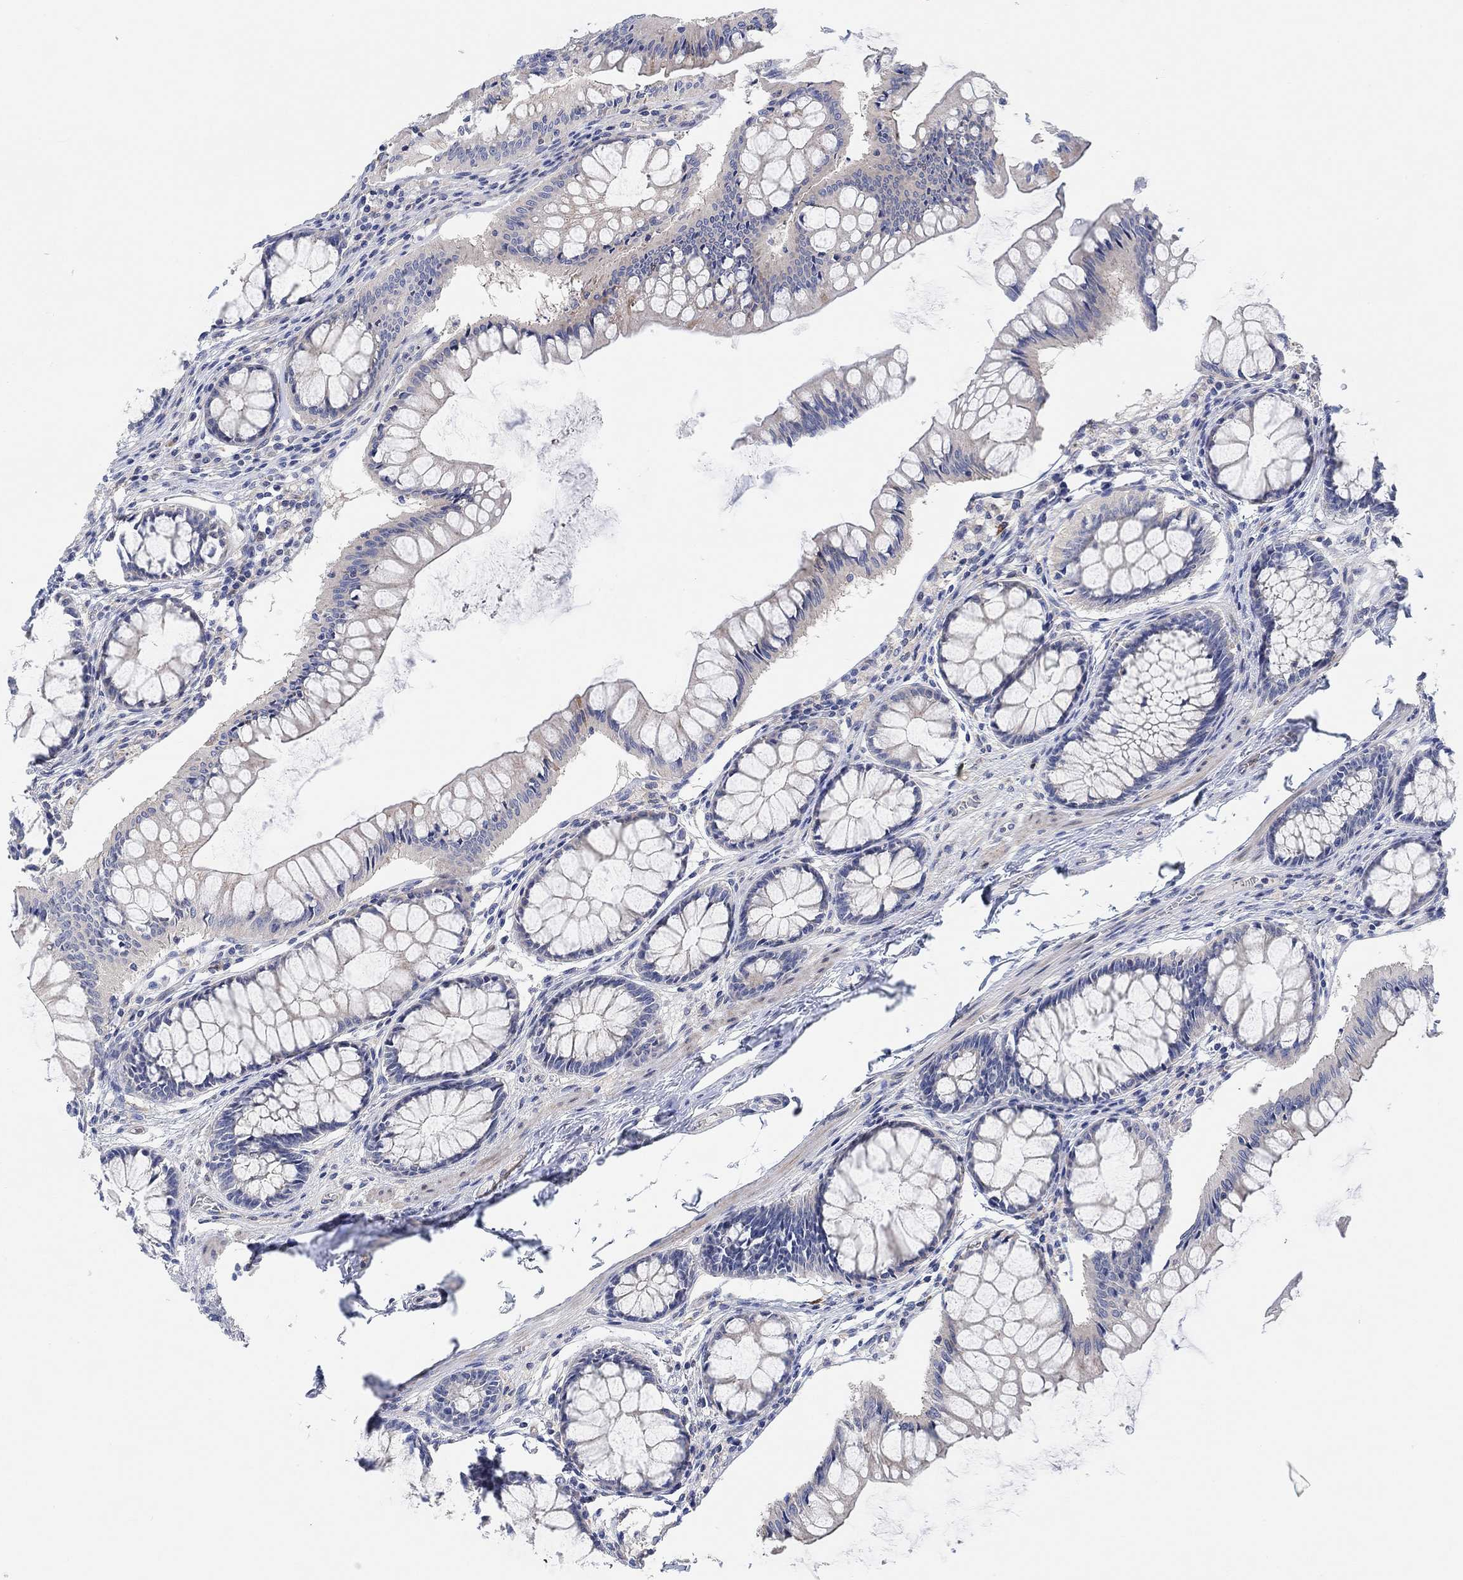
{"staining": {"intensity": "negative", "quantity": "none", "location": "none"}, "tissue": "colon", "cell_type": "Endothelial cells", "image_type": "normal", "snomed": [{"axis": "morphology", "description": "Normal tissue, NOS"}, {"axis": "topography", "description": "Colon"}], "caption": "DAB immunohistochemical staining of normal human colon reveals no significant expression in endothelial cells.", "gene": "PMFBP1", "patient": {"sex": "female", "age": 65}}